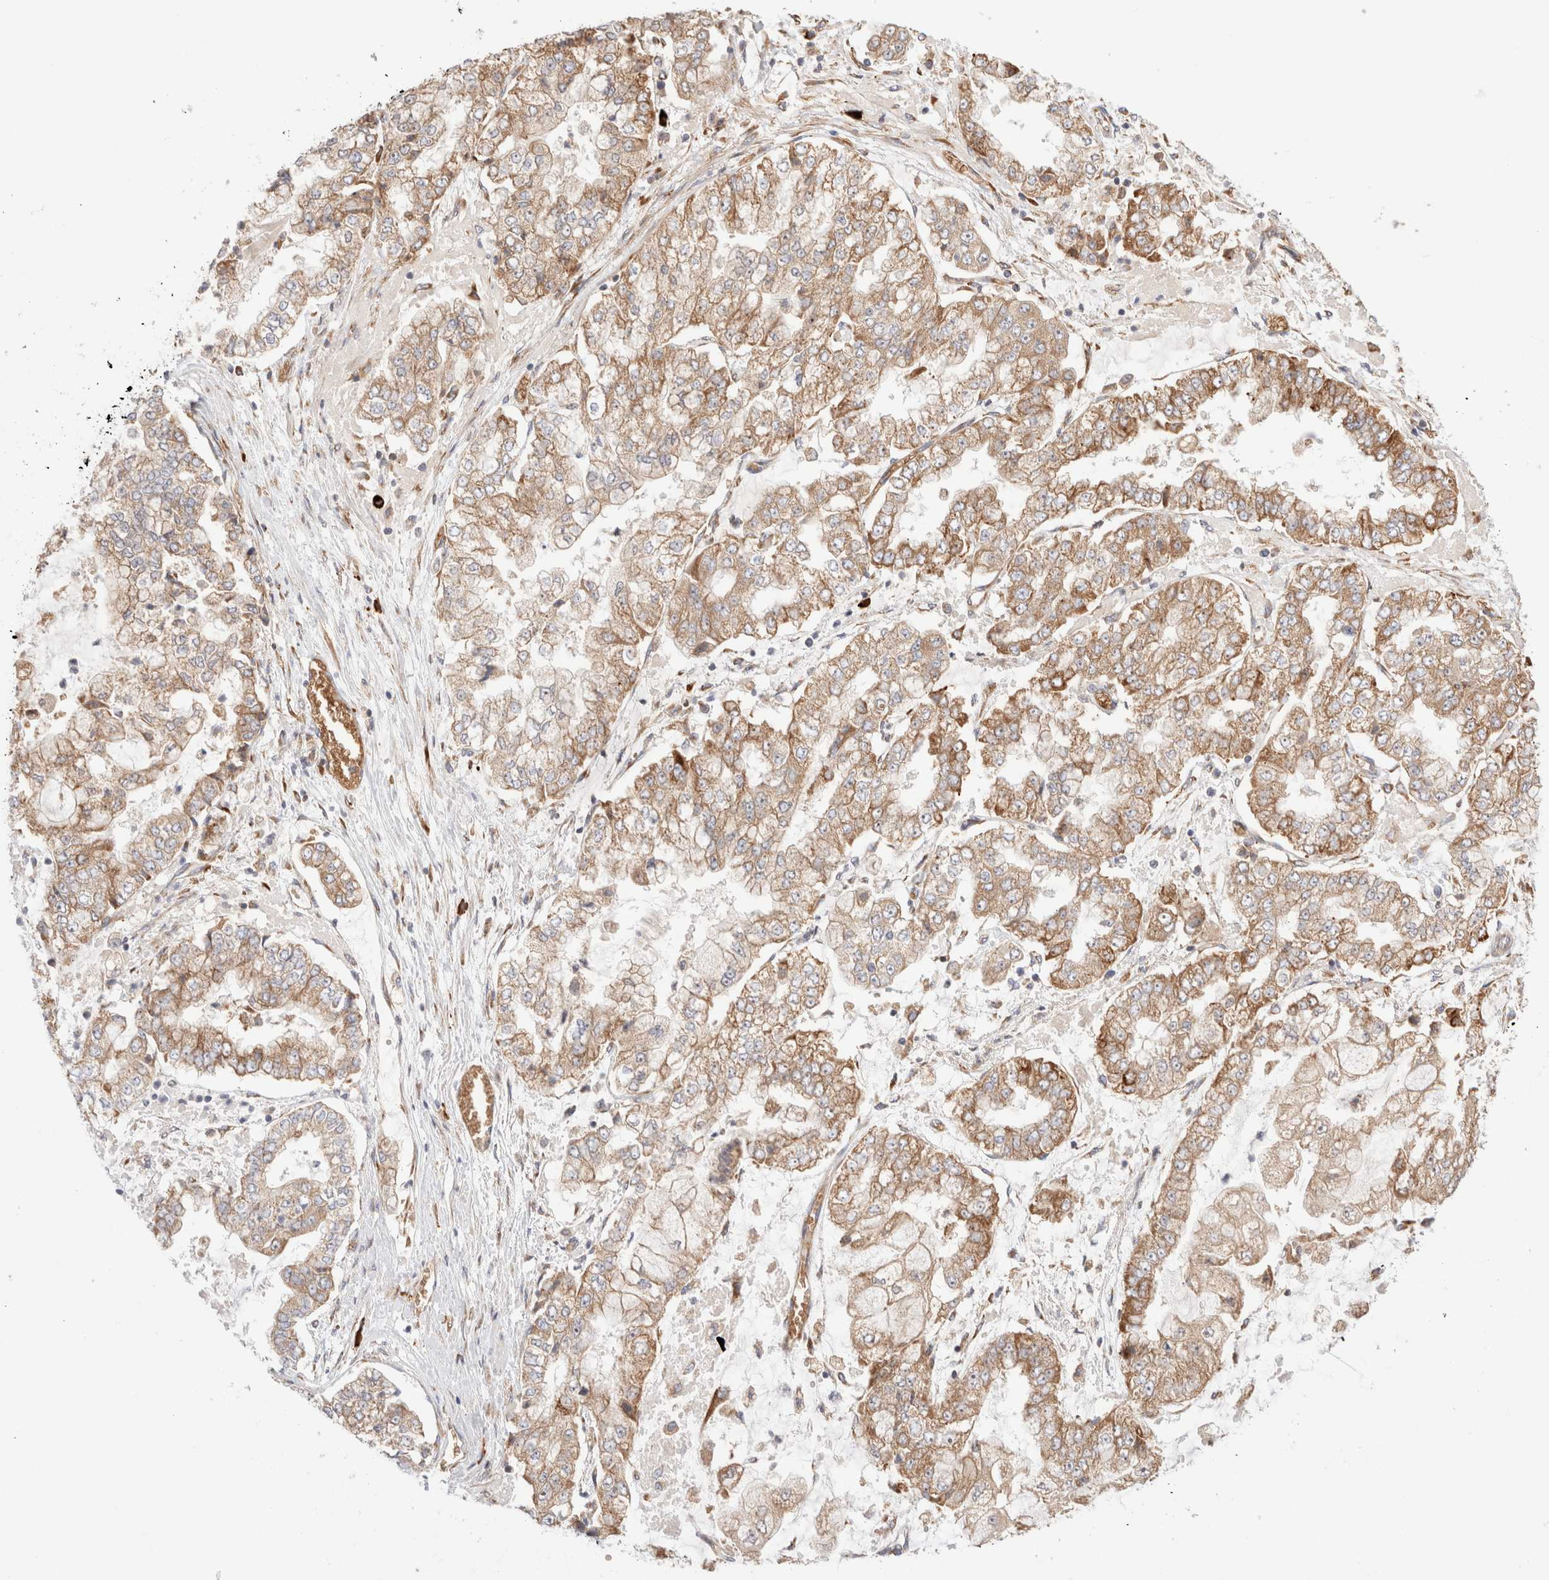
{"staining": {"intensity": "moderate", "quantity": ">75%", "location": "cytoplasmic/membranous"}, "tissue": "stomach cancer", "cell_type": "Tumor cells", "image_type": "cancer", "snomed": [{"axis": "morphology", "description": "Adenocarcinoma, NOS"}, {"axis": "topography", "description": "Stomach"}], "caption": "IHC of human adenocarcinoma (stomach) reveals medium levels of moderate cytoplasmic/membranous expression in approximately >75% of tumor cells. (IHC, brightfield microscopy, high magnification).", "gene": "UTS2B", "patient": {"sex": "male", "age": 76}}